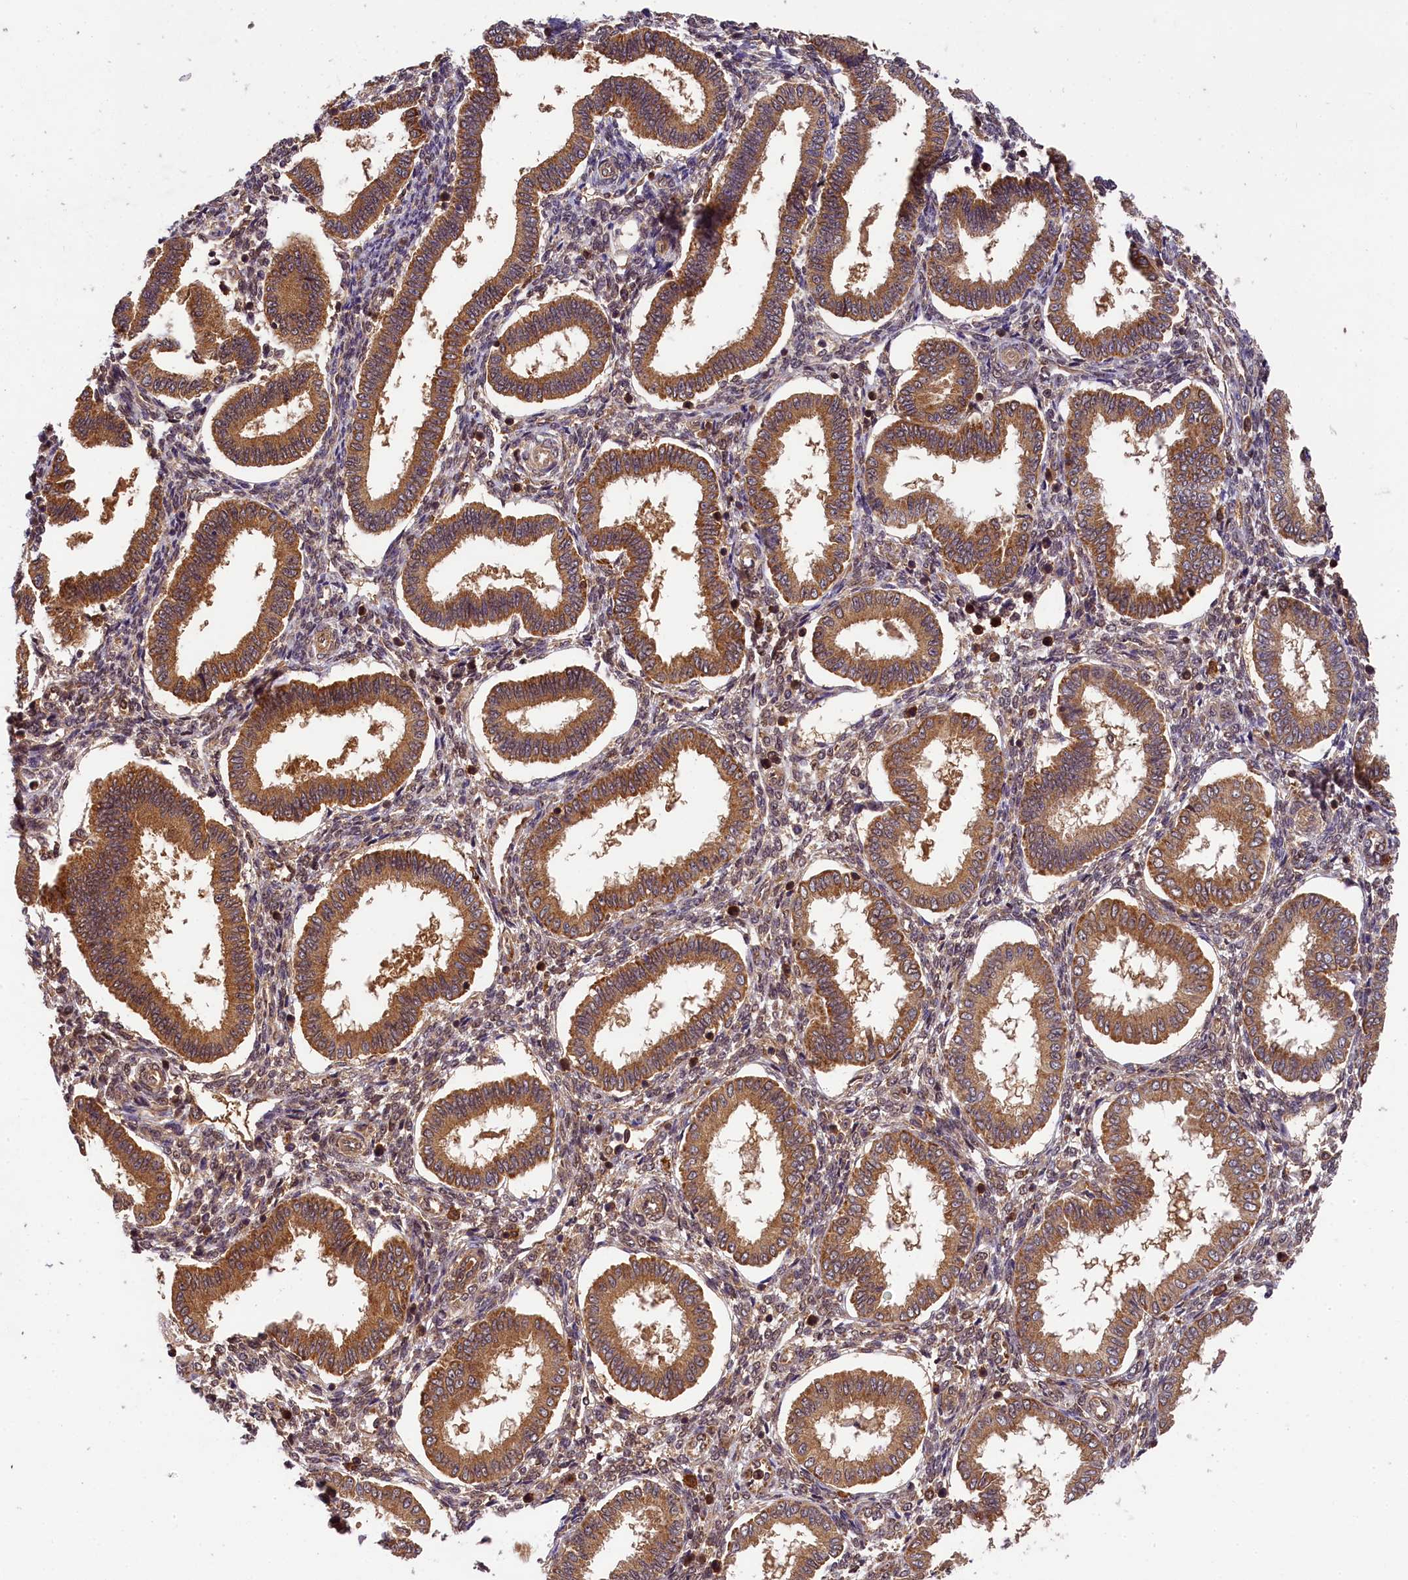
{"staining": {"intensity": "moderate", "quantity": "25%-75%", "location": "cytoplasmic/membranous,nuclear"}, "tissue": "endometrium", "cell_type": "Cells in endometrial stroma", "image_type": "normal", "snomed": [{"axis": "morphology", "description": "Normal tissue, NOS"}, {"axis": "topography", "description": "Endometrium"}], "caption": "Brown immunohistochemical staining in unremarkable endometrium demonstrates moderate cytoplasmic/membranous,nuclear positivity in about 25%-75% of cells in endometrial stroma.", "gene": "EIF6", "patient": {"sex": "female", "age": 24}}